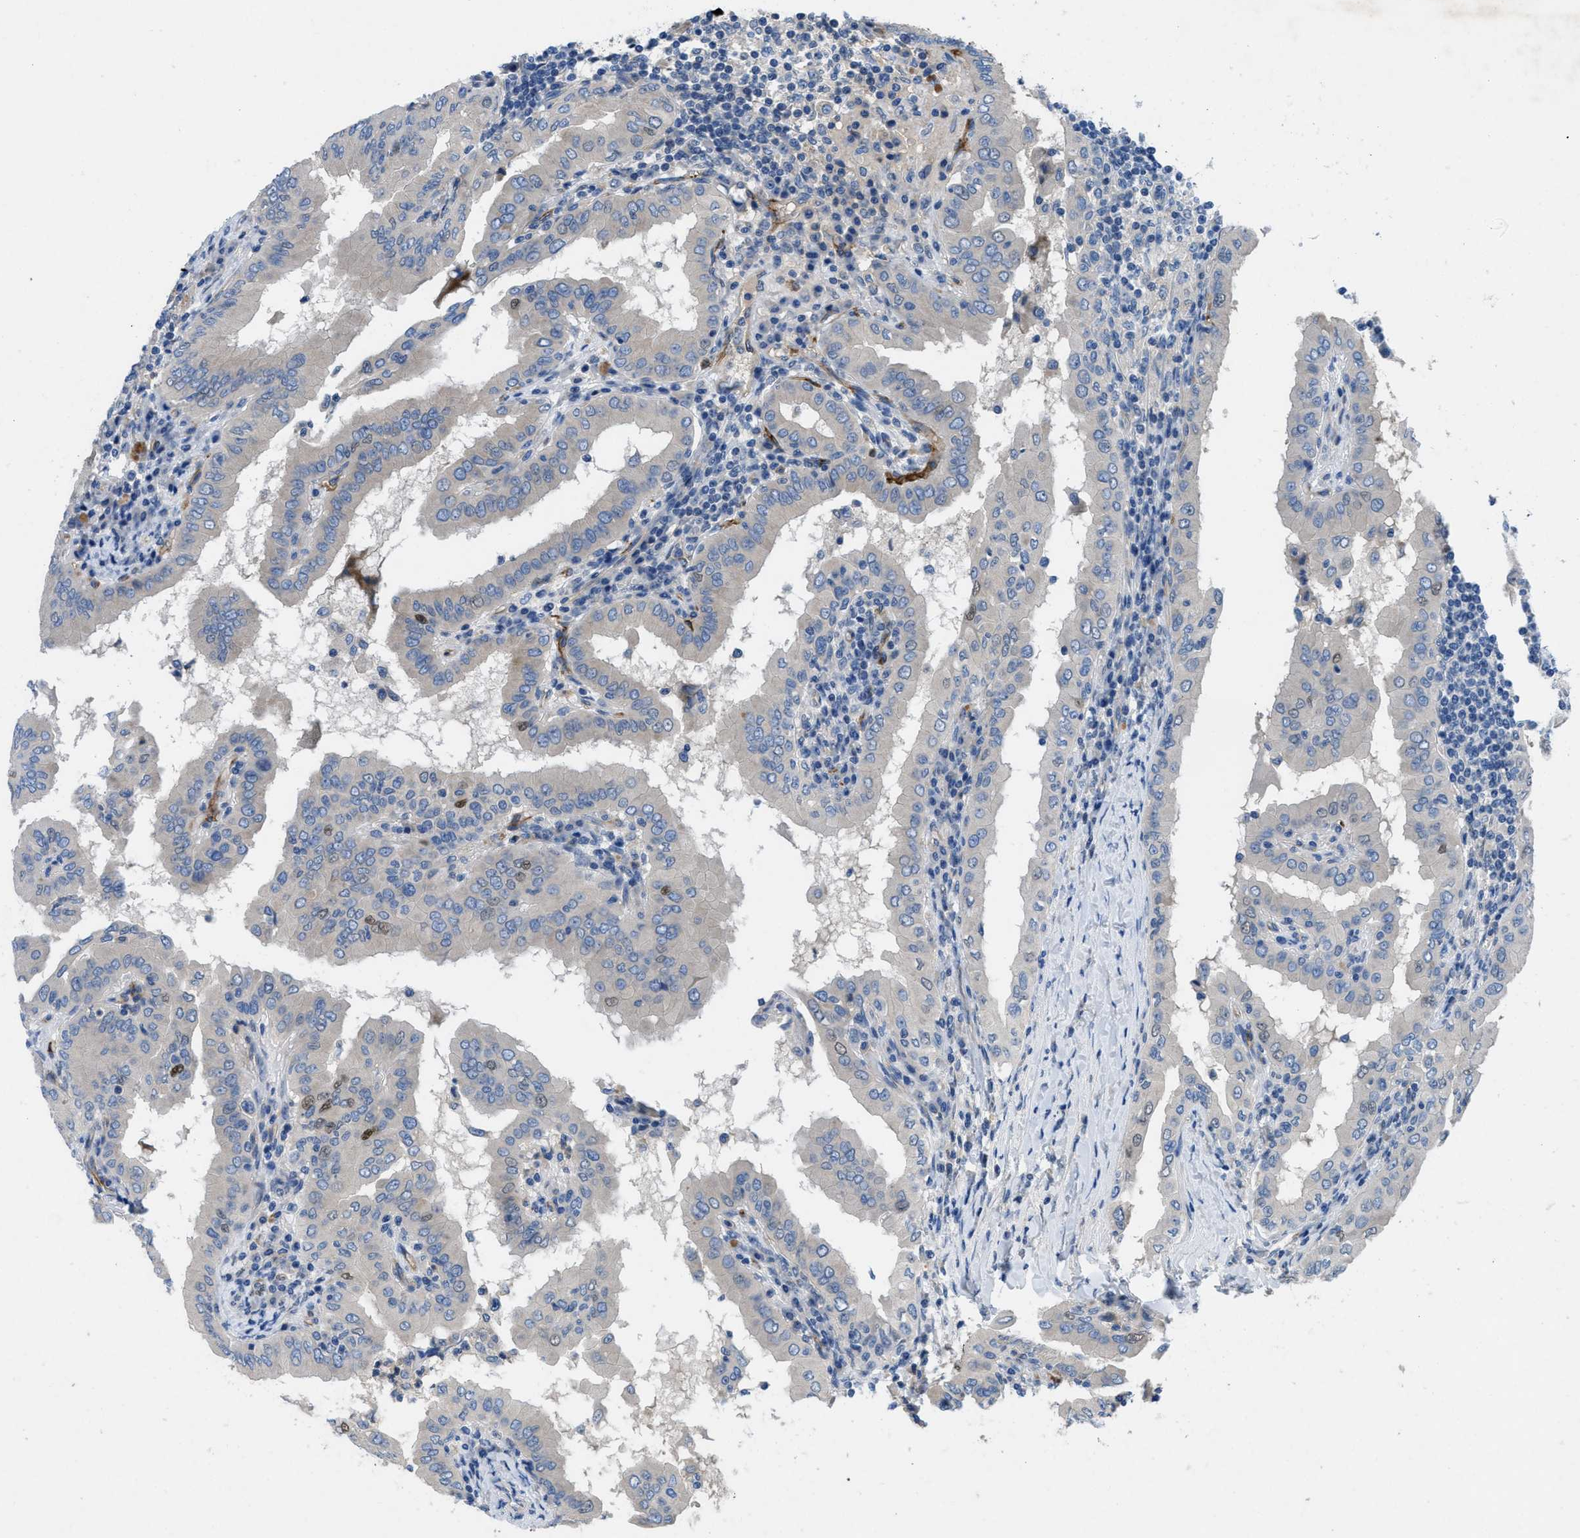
{"staining": {"intensity": "negative", "quantity": "none", "location": "none"}, "tissue": "thyroid cancer", "cell_type": "Tumor cells", "image_type": "cancer", "snomed": [{"axis": "morphology", "description": "Papillary adenocarcinoma, NOS"}, {"axis": "topography", "description": "Thyroid gland"}], "caption": "There is no significant staining in tumor cells of papillary adenocarcinoma (thyroid). (Brightfield microscopy of DAB (3,3'-diaminobenzidine) IHC at high magnification).", "gene": "PGR", "patient": {"sex": "male", "age": 33}}